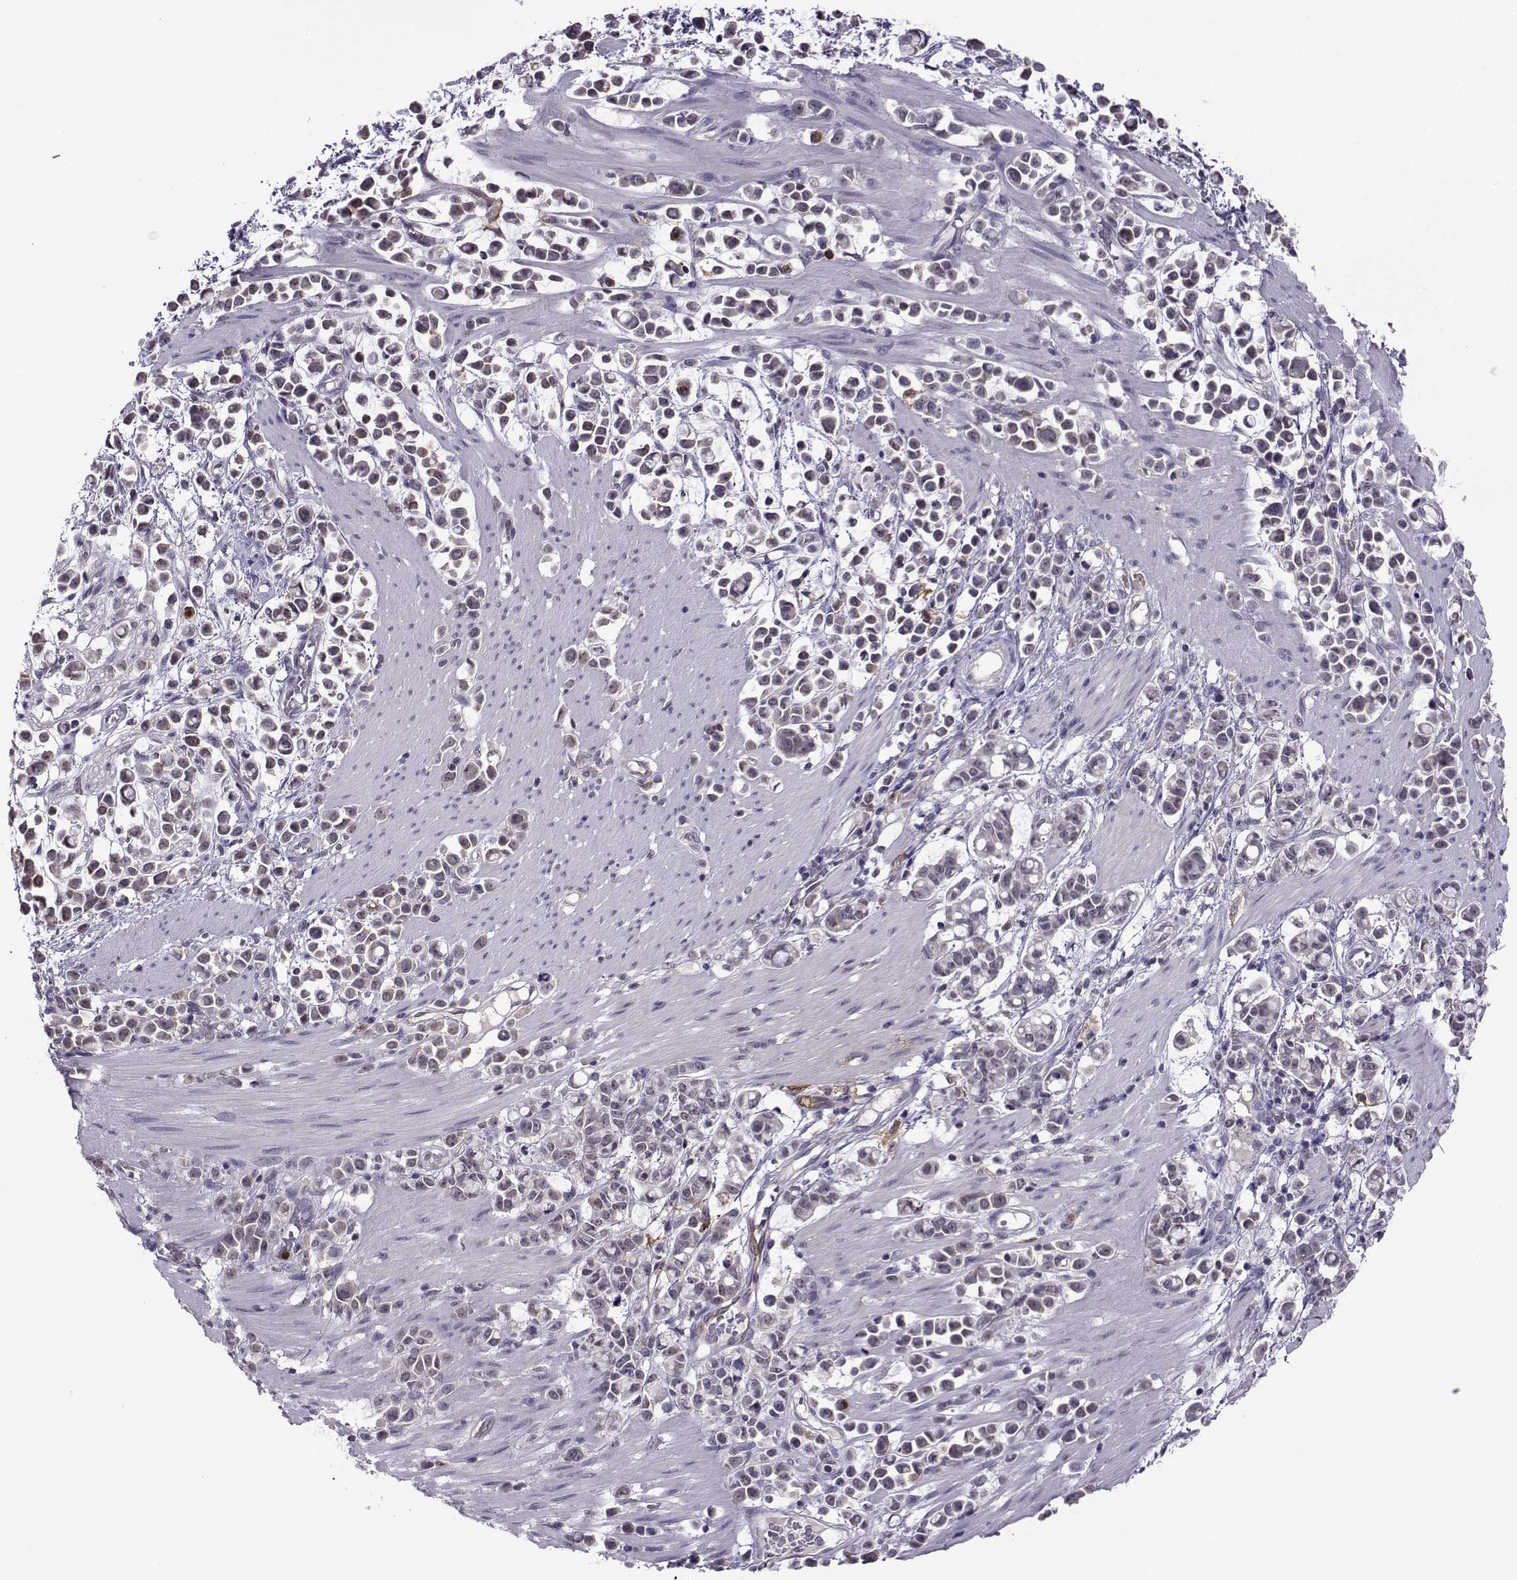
{"staining": {"intensity": "weak", "quantity": "<25%", "location": "cytoplasmic/membranous,nuclear"}, "tissue": "stomach cancer", "cell_type": "Tumor cells", "image_type": "cancer", "snomed": [{"axis": "morphology", "description": "Adenocarcinoma, NOS"}, {"axis": "topography", "description": "Stomach"}], "caption": "The immunohistochemistry image has no significant positivity in tumor cells of stomach adenocarcinoma tissue. (Stains: DAB immunohistochemistry with hematoxylin counter stain, Microscopy: brightfield microscopy at high magnification).", "gene": "DDX20", "patient": {"sex": "male", "age": 82}}